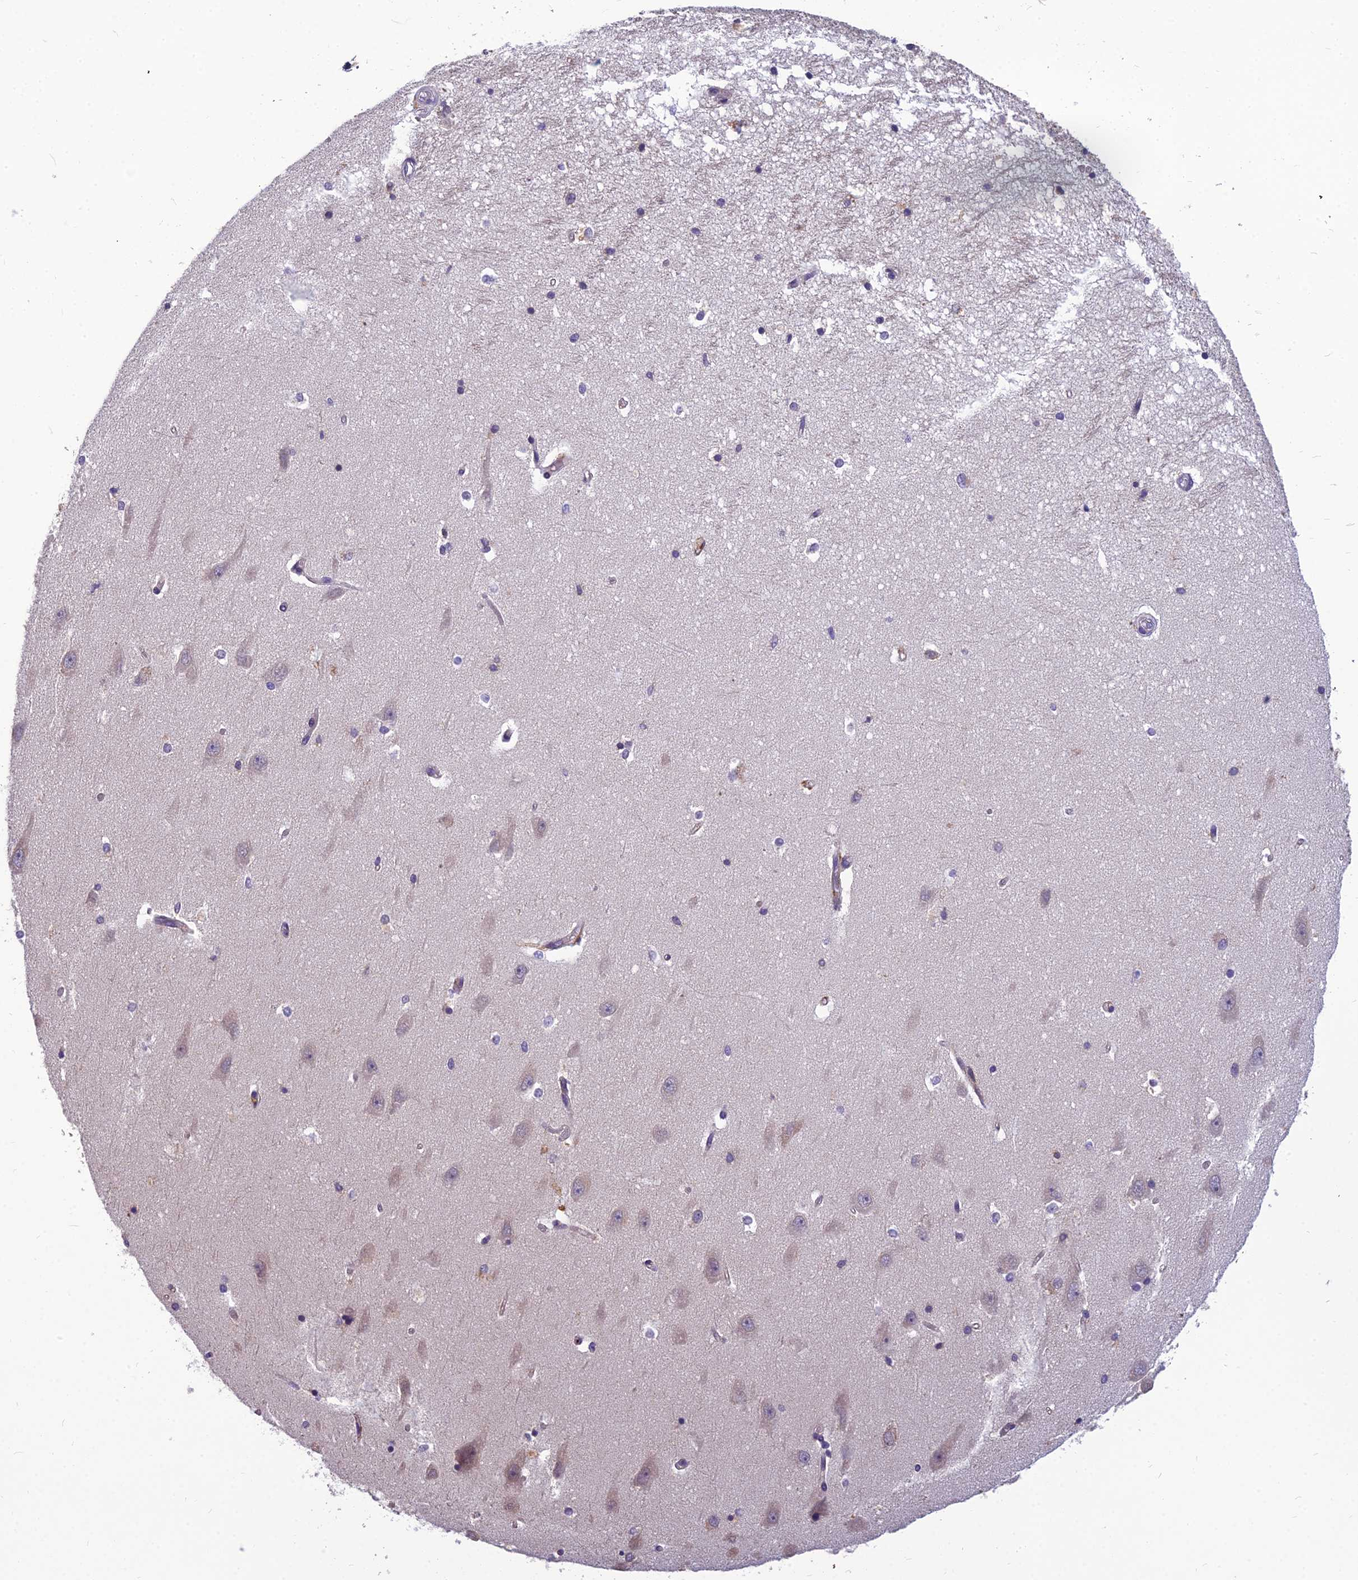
{"staining": {"intensity": "negative", "quantity": "none", "location": "none"}, "tissue": "hippocampus", "cell_type": "Glial cells", "image_type": "normal", "snomed": [{"axis": "morphology", "description": "Normal tissue, NOS"}, {"axis": "topography", "description": "Hippocampus"}], "caption": "Immunohistochemistry of benign human hippocampus shows no positivity in glial cells.", "gene": "TSPAN15", "patient": {"sex": "male", "age": 45}}